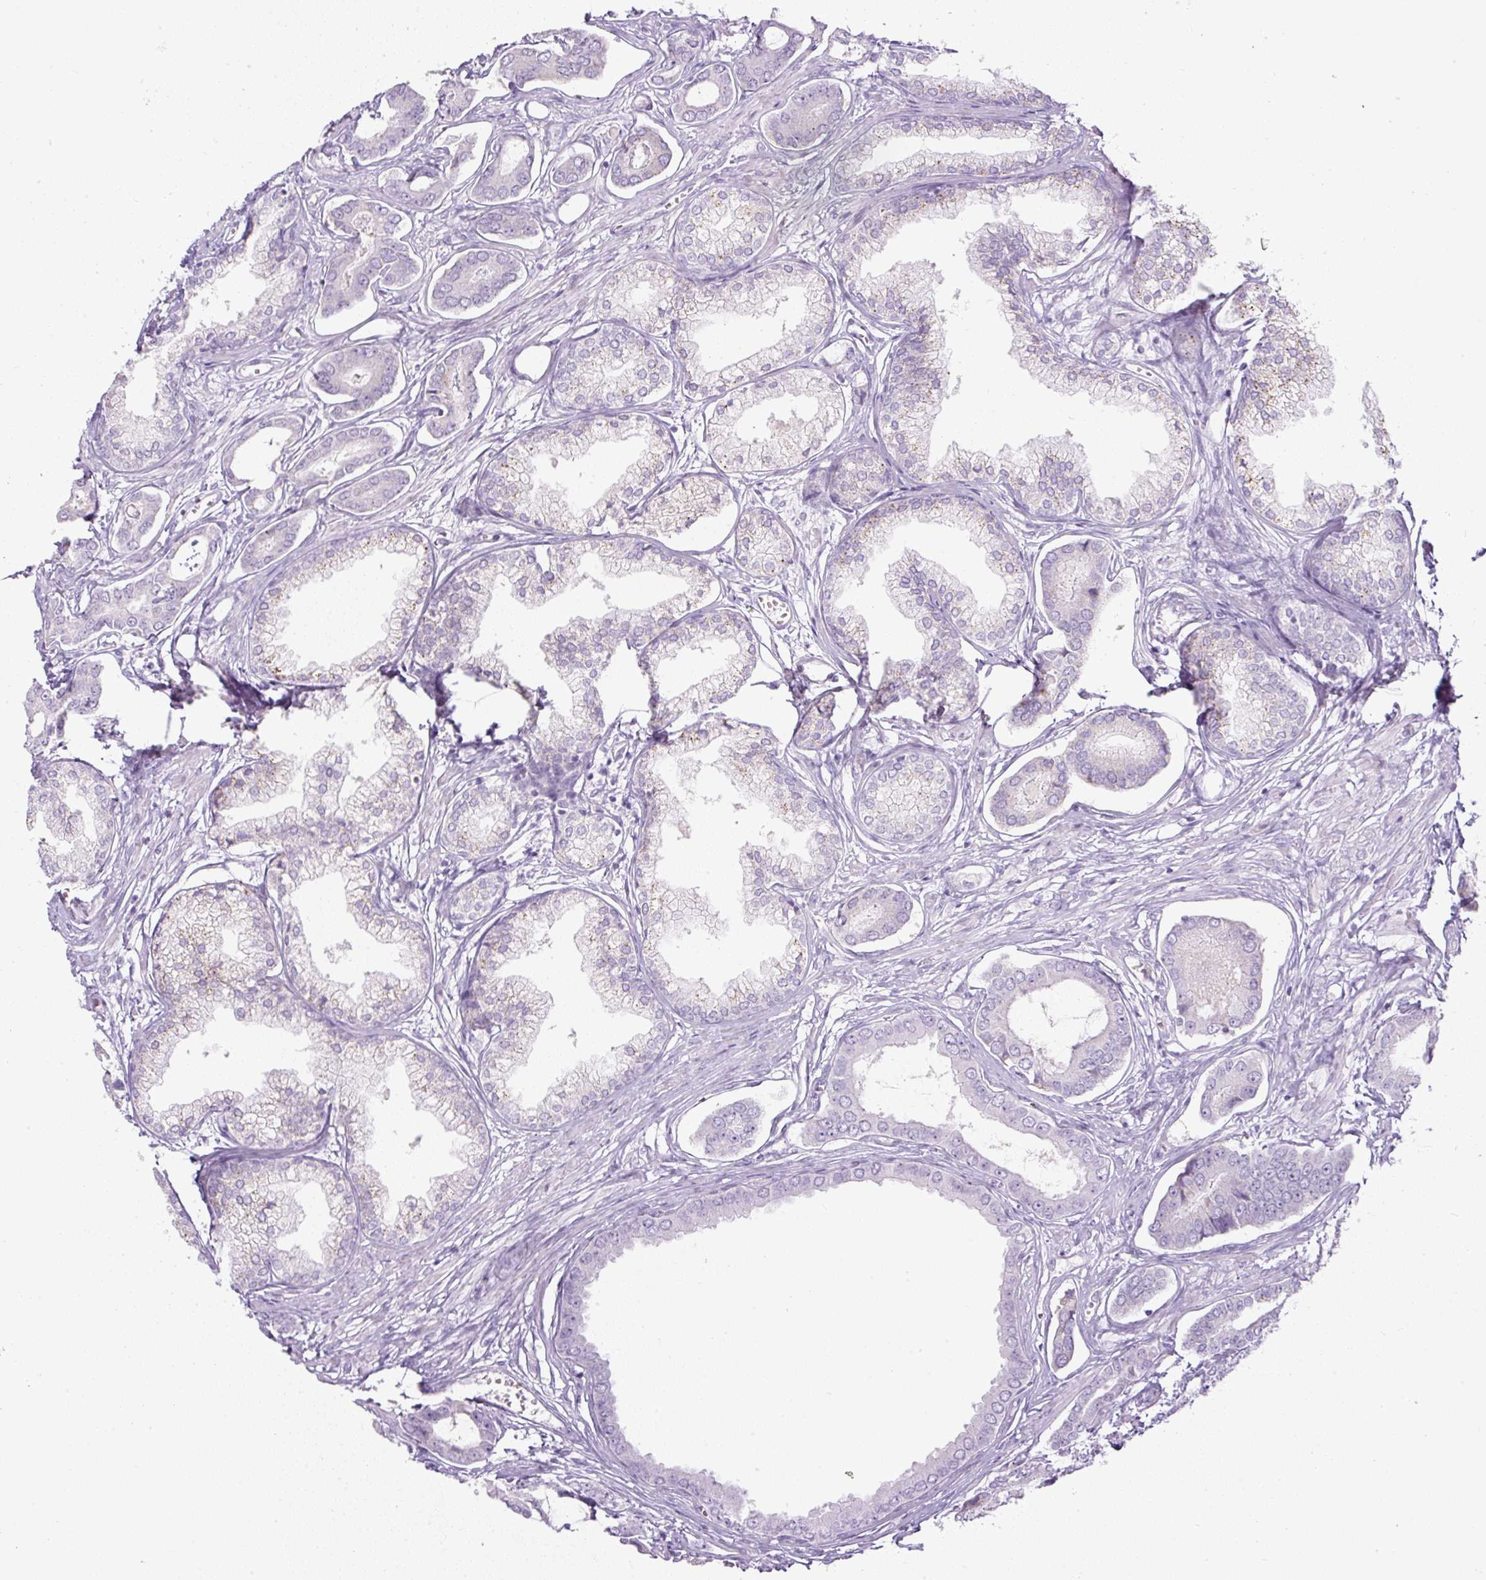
{"staining": {"intensity": "negative", "quantity": "none", "location": "none"}, "tissue": "prostate cancer", "cell_type": "Tumor cells", "image_type": "cancer", "snomed": [{"axis": "morphology", "description": "Adenocarcinoma, NOS"}, {"axis": "topography", "description": "Prostate and seminal vesicle, NOS"}], "caption": "This is a micrograph of immunohistochemistry (IHC) staining of adenocarcinoma (prostate), which shows no staining in tumor cells.", "gene": "FGFBP3", "patient": {"sex": "male", "age": 76}}